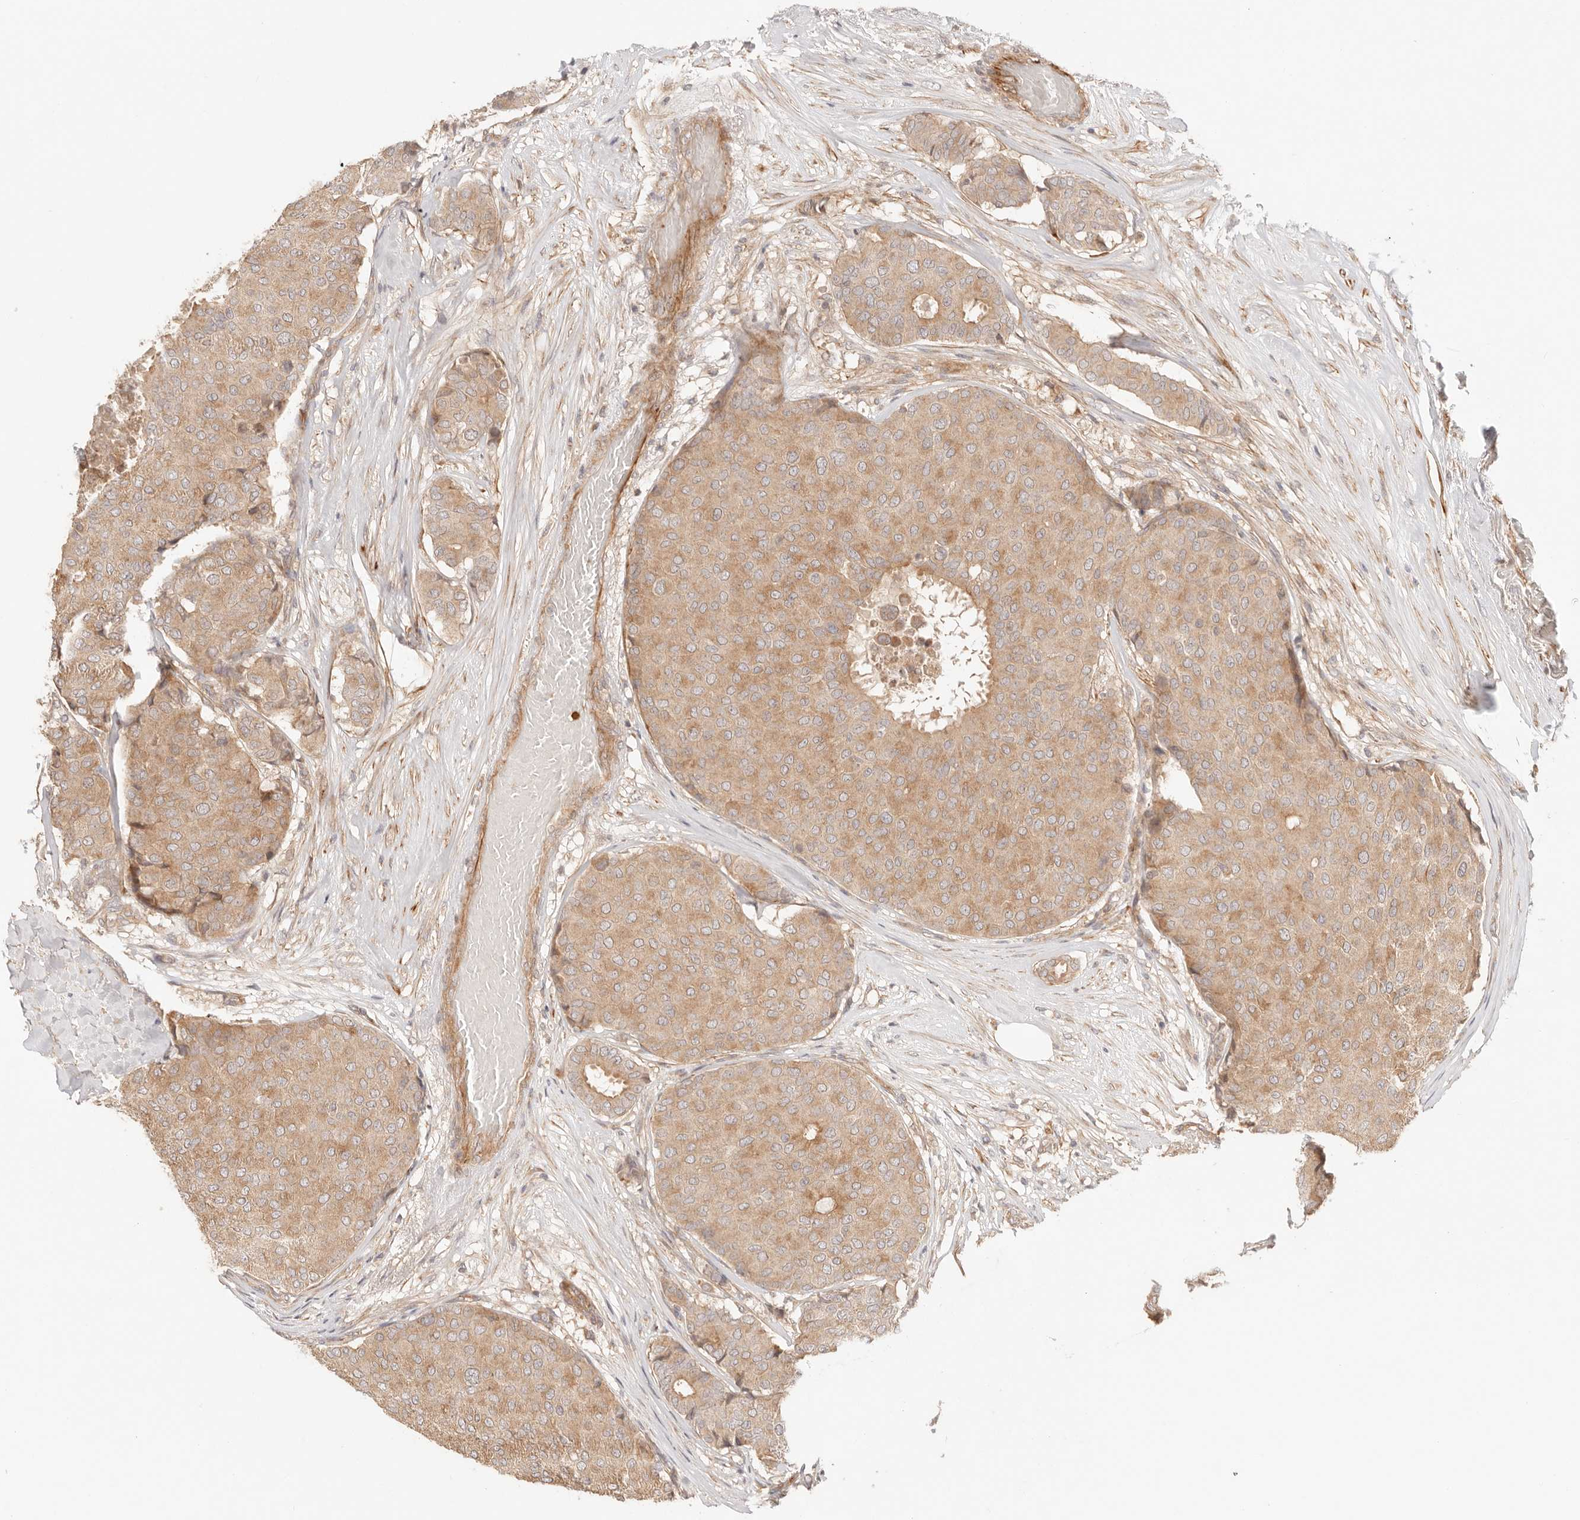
{"staining": {"intensity": "moderate", "quantity": ">75%", "location": "cytoplasmic/membranous"}, "tissue": "breast cancer", "cell_type": "Tumor cells", "image_type": "cancer", "snomed": [{"axis": "morphology", "description": "Duct carcinoma"}, {"axis": "topography", "description": "Breast"}], "caption": "A brown stain shows moderate cytoplasmic/membranous positivity of a protein in human breast intraductal carcinoma tumor cells.", "gene": "IL1R2", "patient": {"sex": "female", "age": 75}}